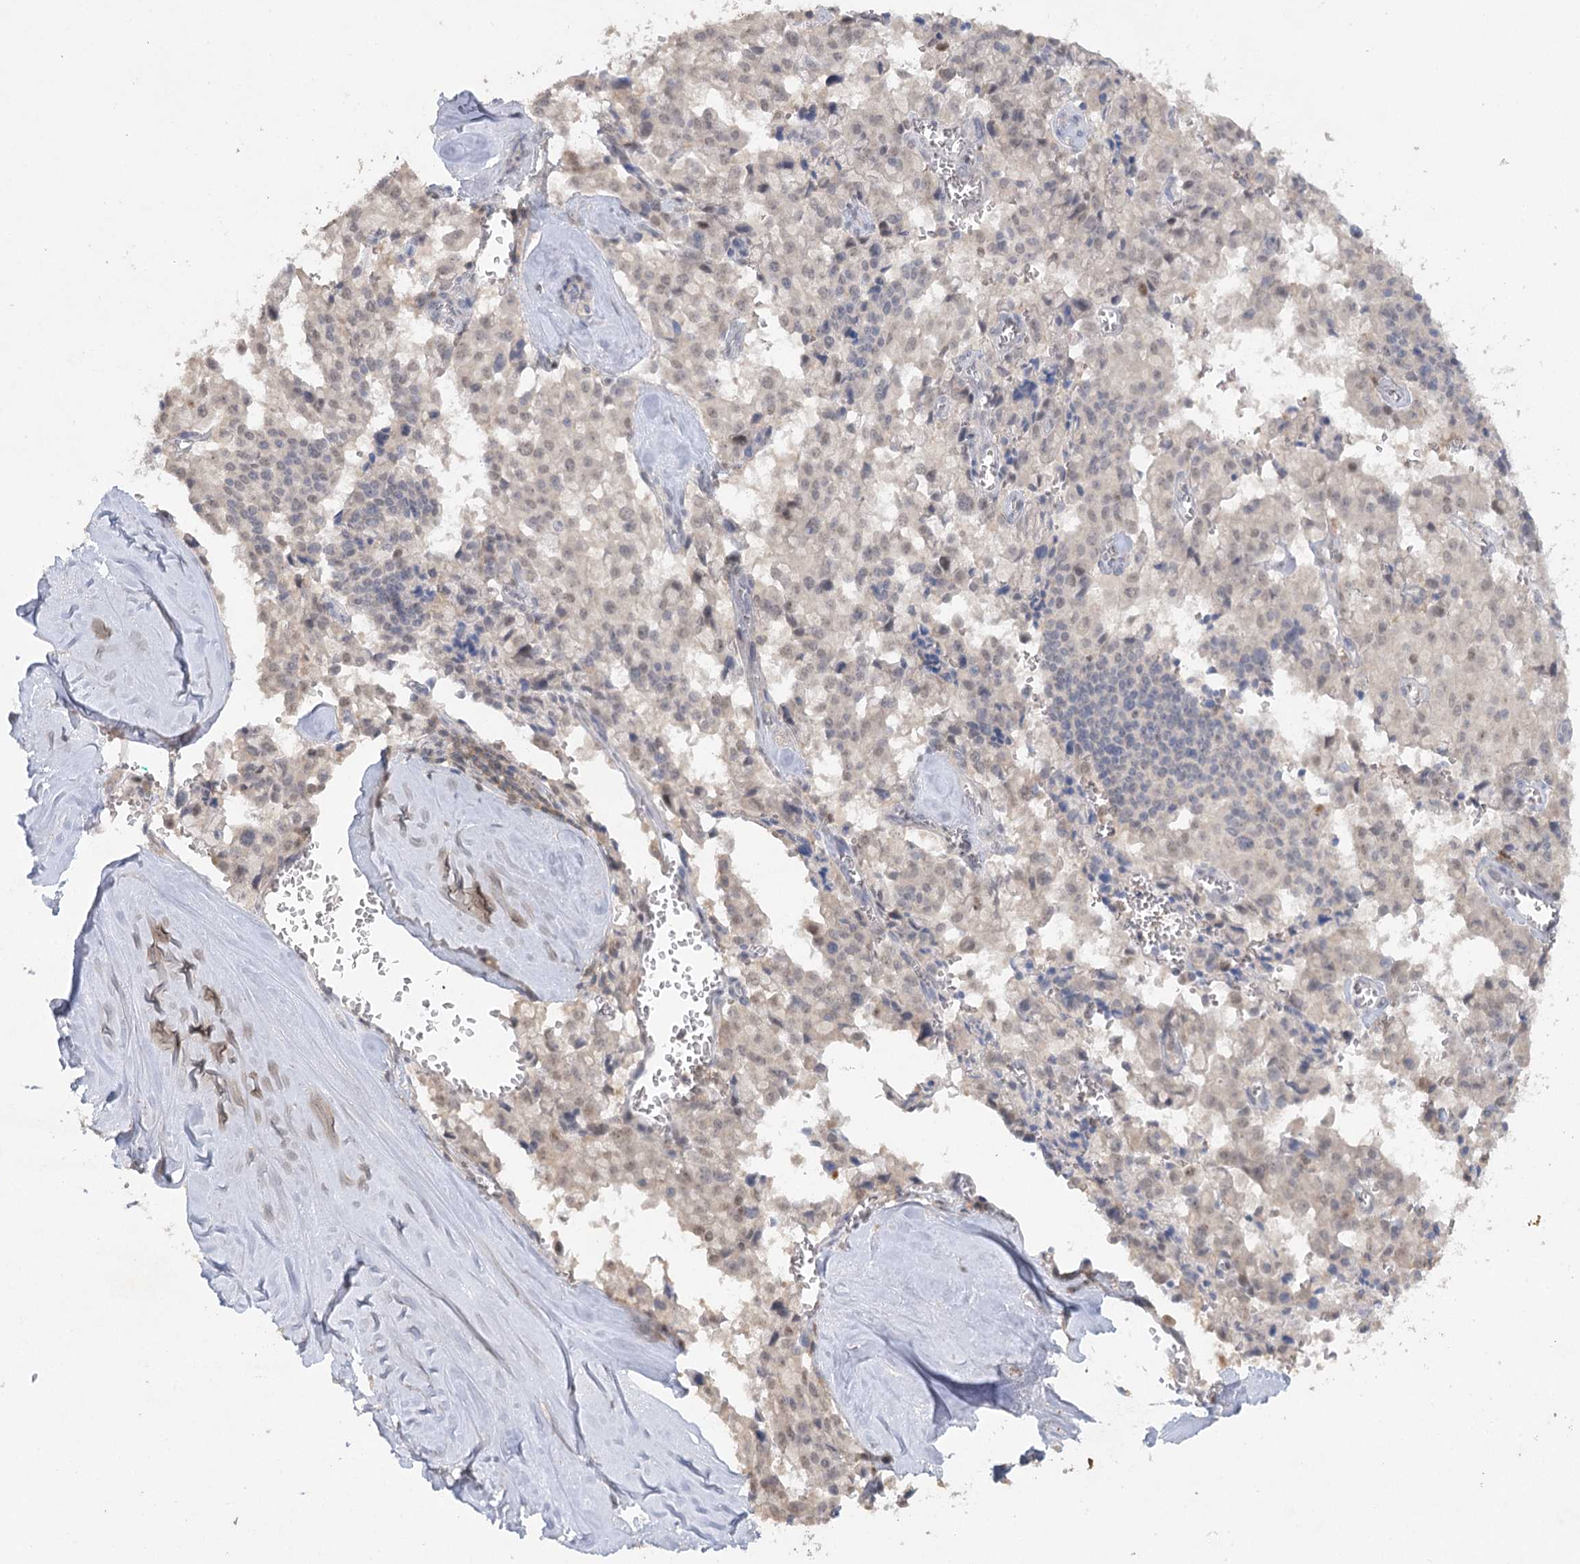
{"staining": {"intensity": "weak", "quantity": "<25%", "location": "nuclear"}, "tissue": "pancreatic cancer", "cell_type": "Tumor cells", "image_type": "cancer", "snomed": [{"axis": "morphology", "description": "Adenocarcinoma, NOS"}, {"axis": "topography", "description": "Pancreas"}], "caption": "Histopathology image shows no protein staining in tumor cells of adenocarcinoma (pancreatic) tissue.", "gene": "TRAF3IP1", "patient": {"sex": "male", "age": 65}}